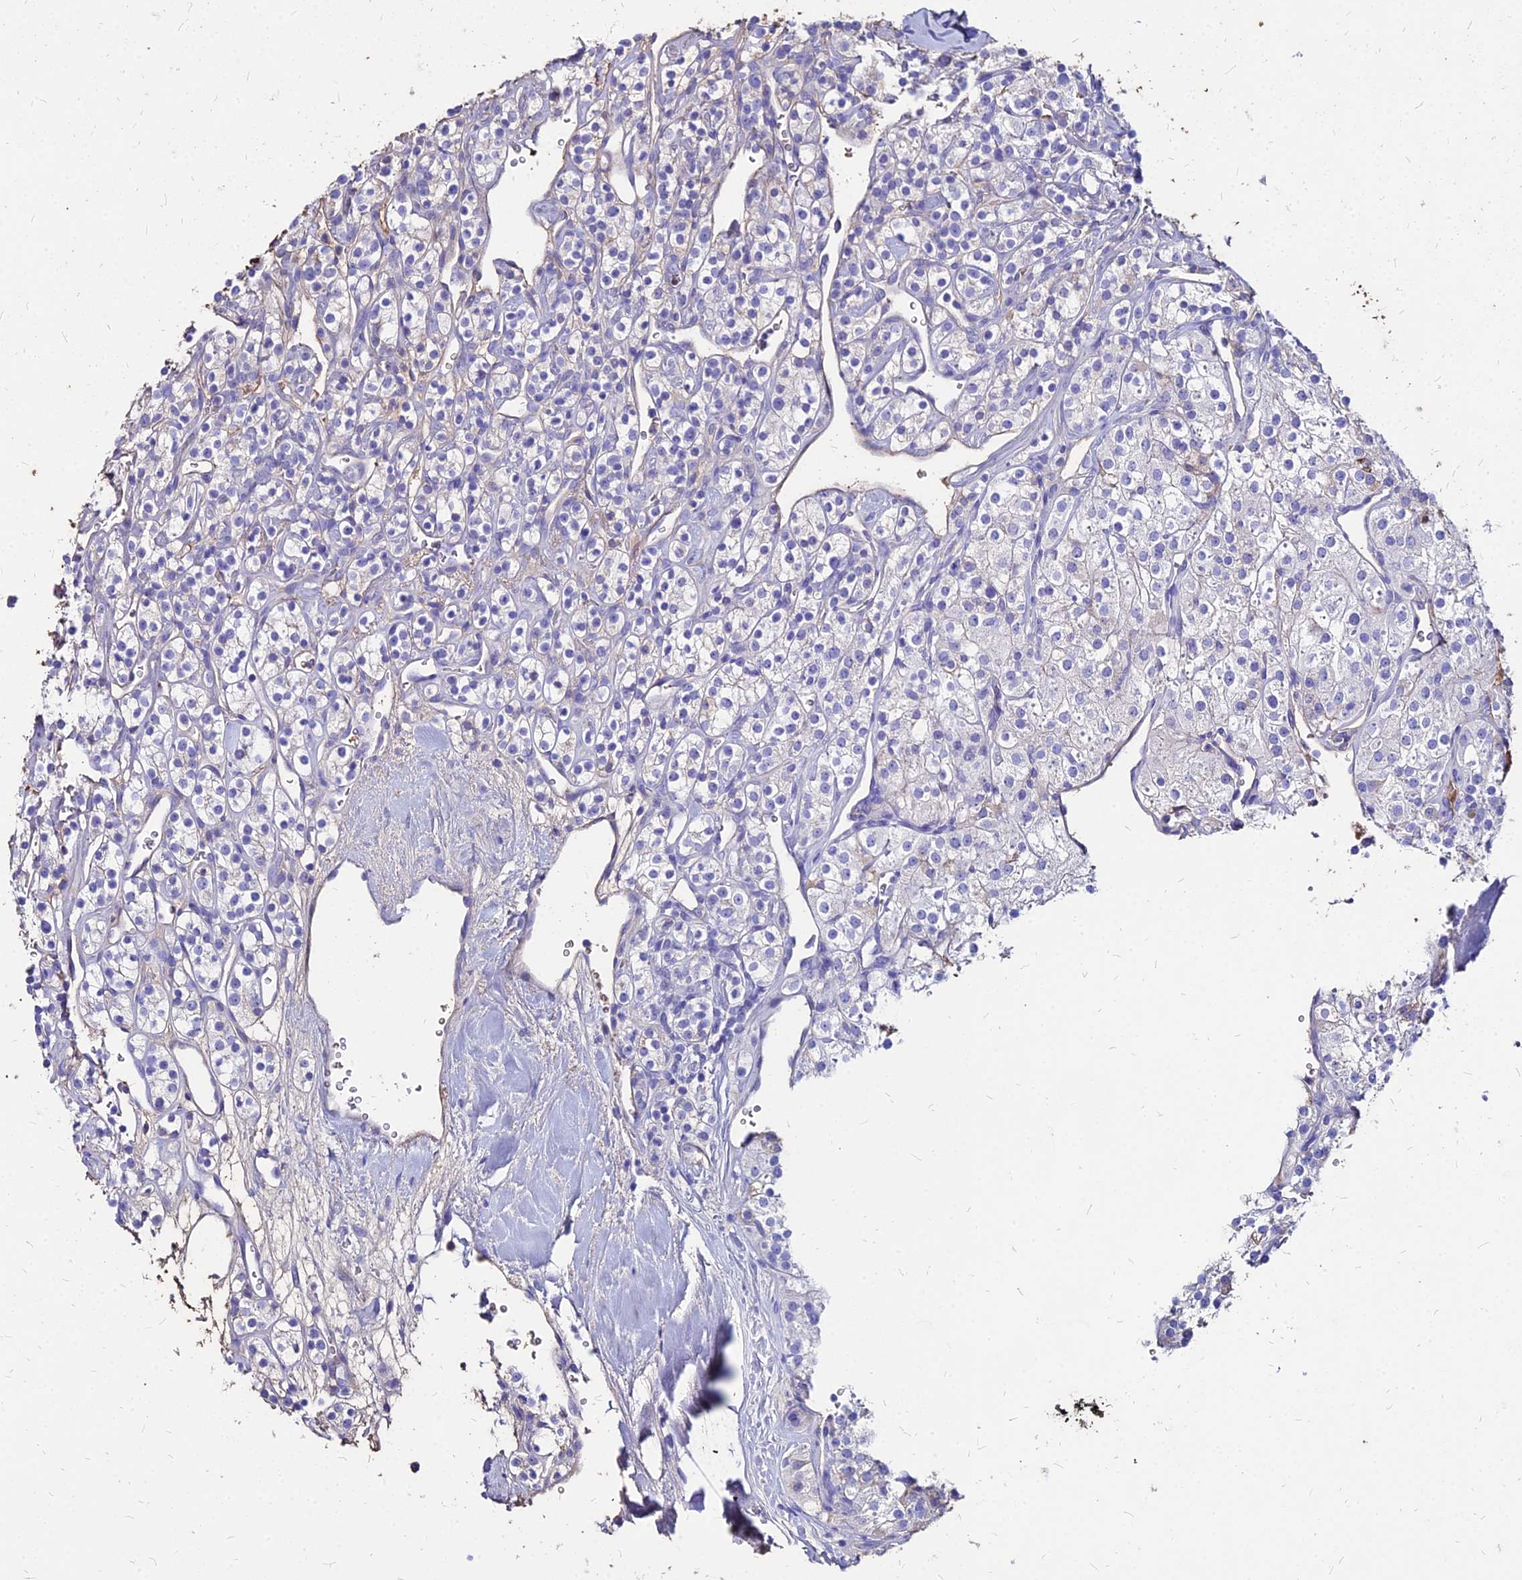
{"staining": {"intensity": "negative", "quantity": "none", "location": "none"}, "tissue": "renal cancer", "cell_type": "Tumor cells", "image_type": "cancer", "snomed": [{"axis": "morphology", "description": "Adenocarcinoma, NOS"}, {"axis": "topography", "description": "Kidney"}], "caption": "Immunohistochemical staining of renal cancer displays no significant staining in tumor cells. (Brightfield microscopy of DAB (3,3'-diaminobenzidine) immunohistochemistry (IHC) at high magnification).", "gene": "NME5", "patient": {"sex": "male", "age": 77}}